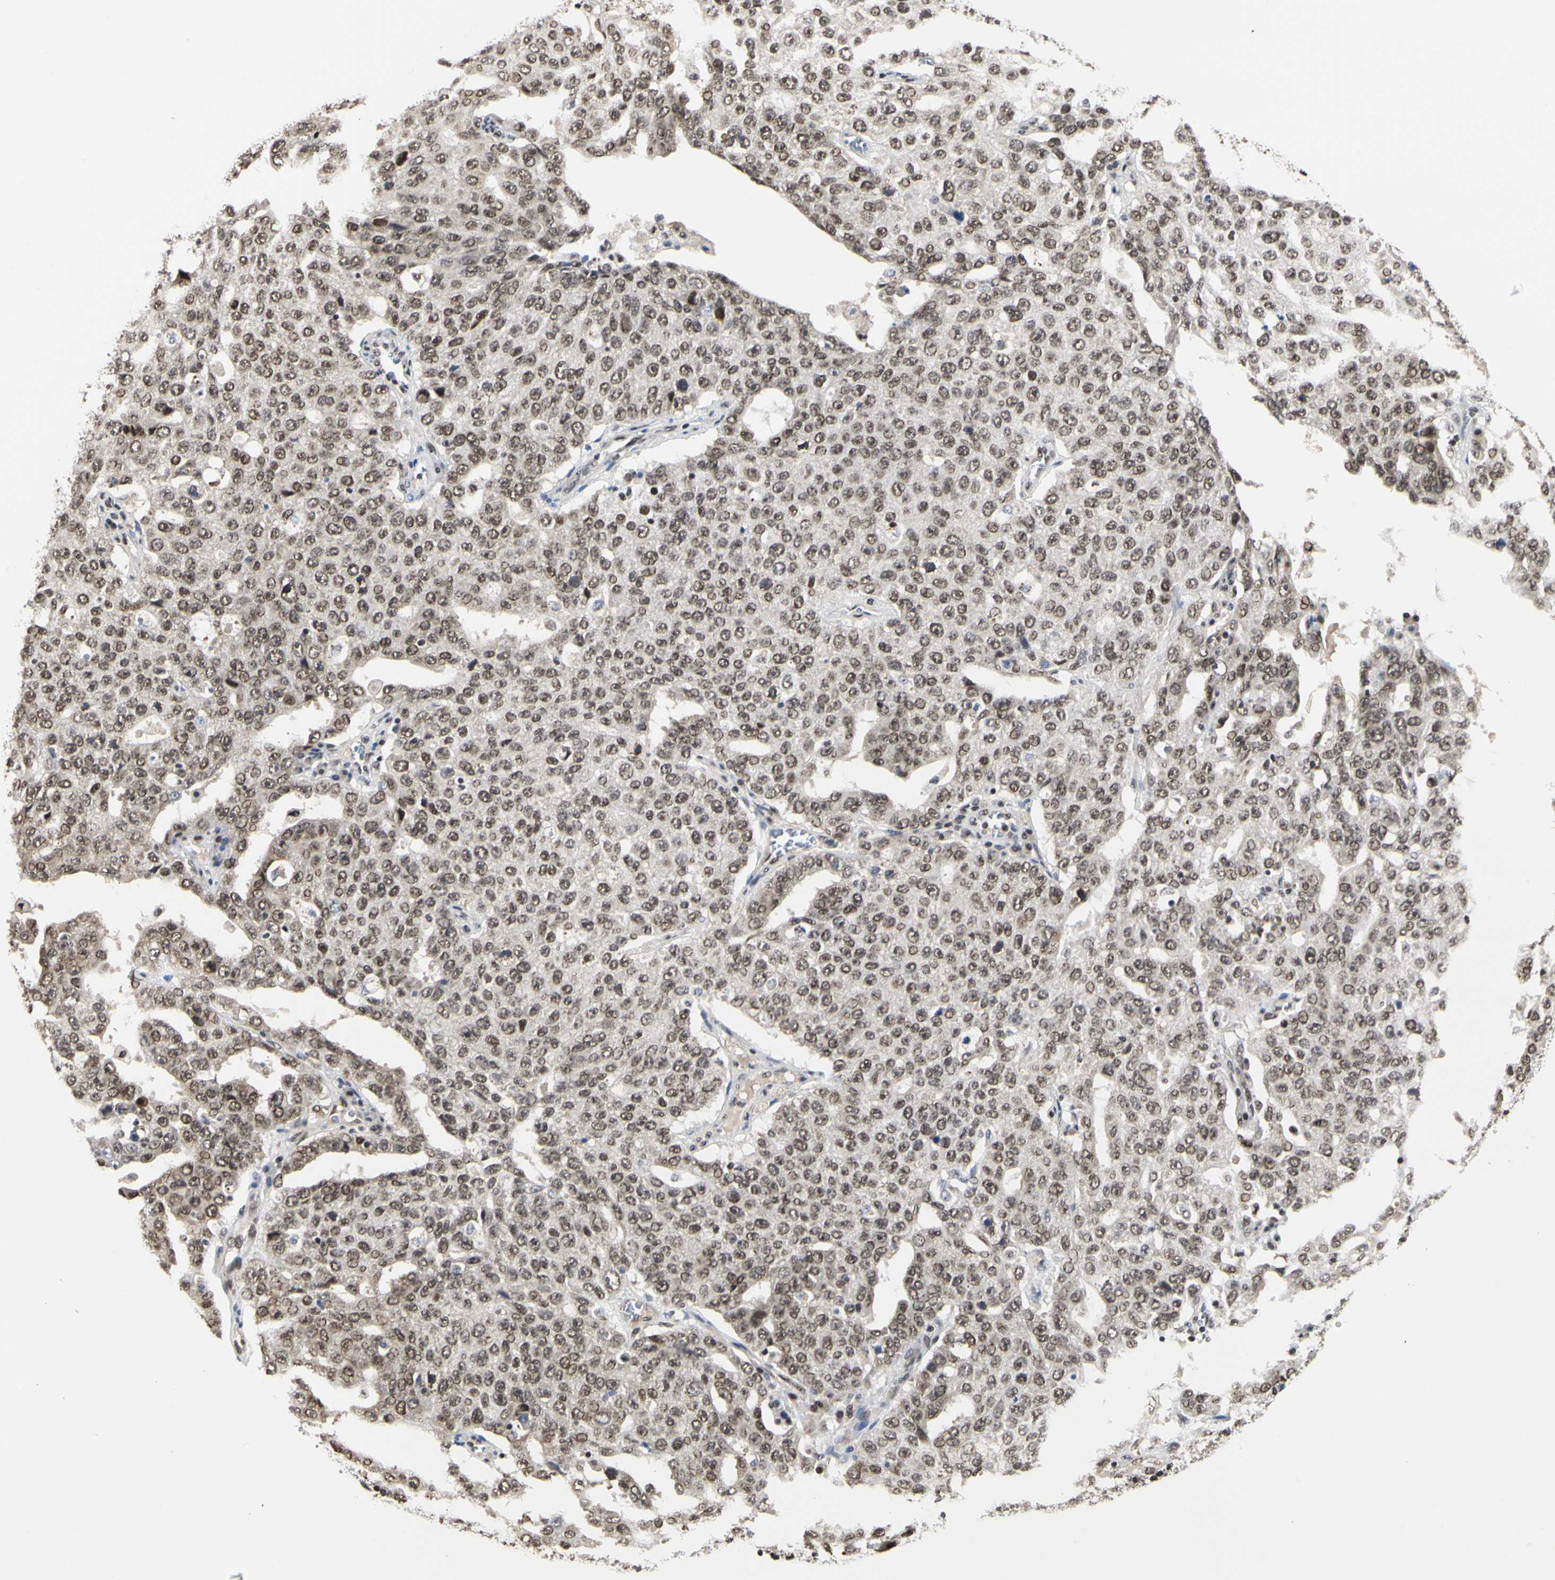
{"staining": {"intensity": "moderate", "quantity": ">75%", "location": "nuclear"}, "tissue": "ovarian cancer", "cell_type": "Tumor cells", "image_type": "cancer", "snomed": [{"axis": "morphology", "description": "Carcinoma, endometroid"}, {"axis": "topography", "description": "Ovary"}], "caption": "IHC micrograph of ovarian cancer stained for a protein (brown), which reveals medium levels of moderate nuclear staining in about >75% of tumor cells.", "gene": "PRMT3", "patient": {"sex": "female", "age": 62}}